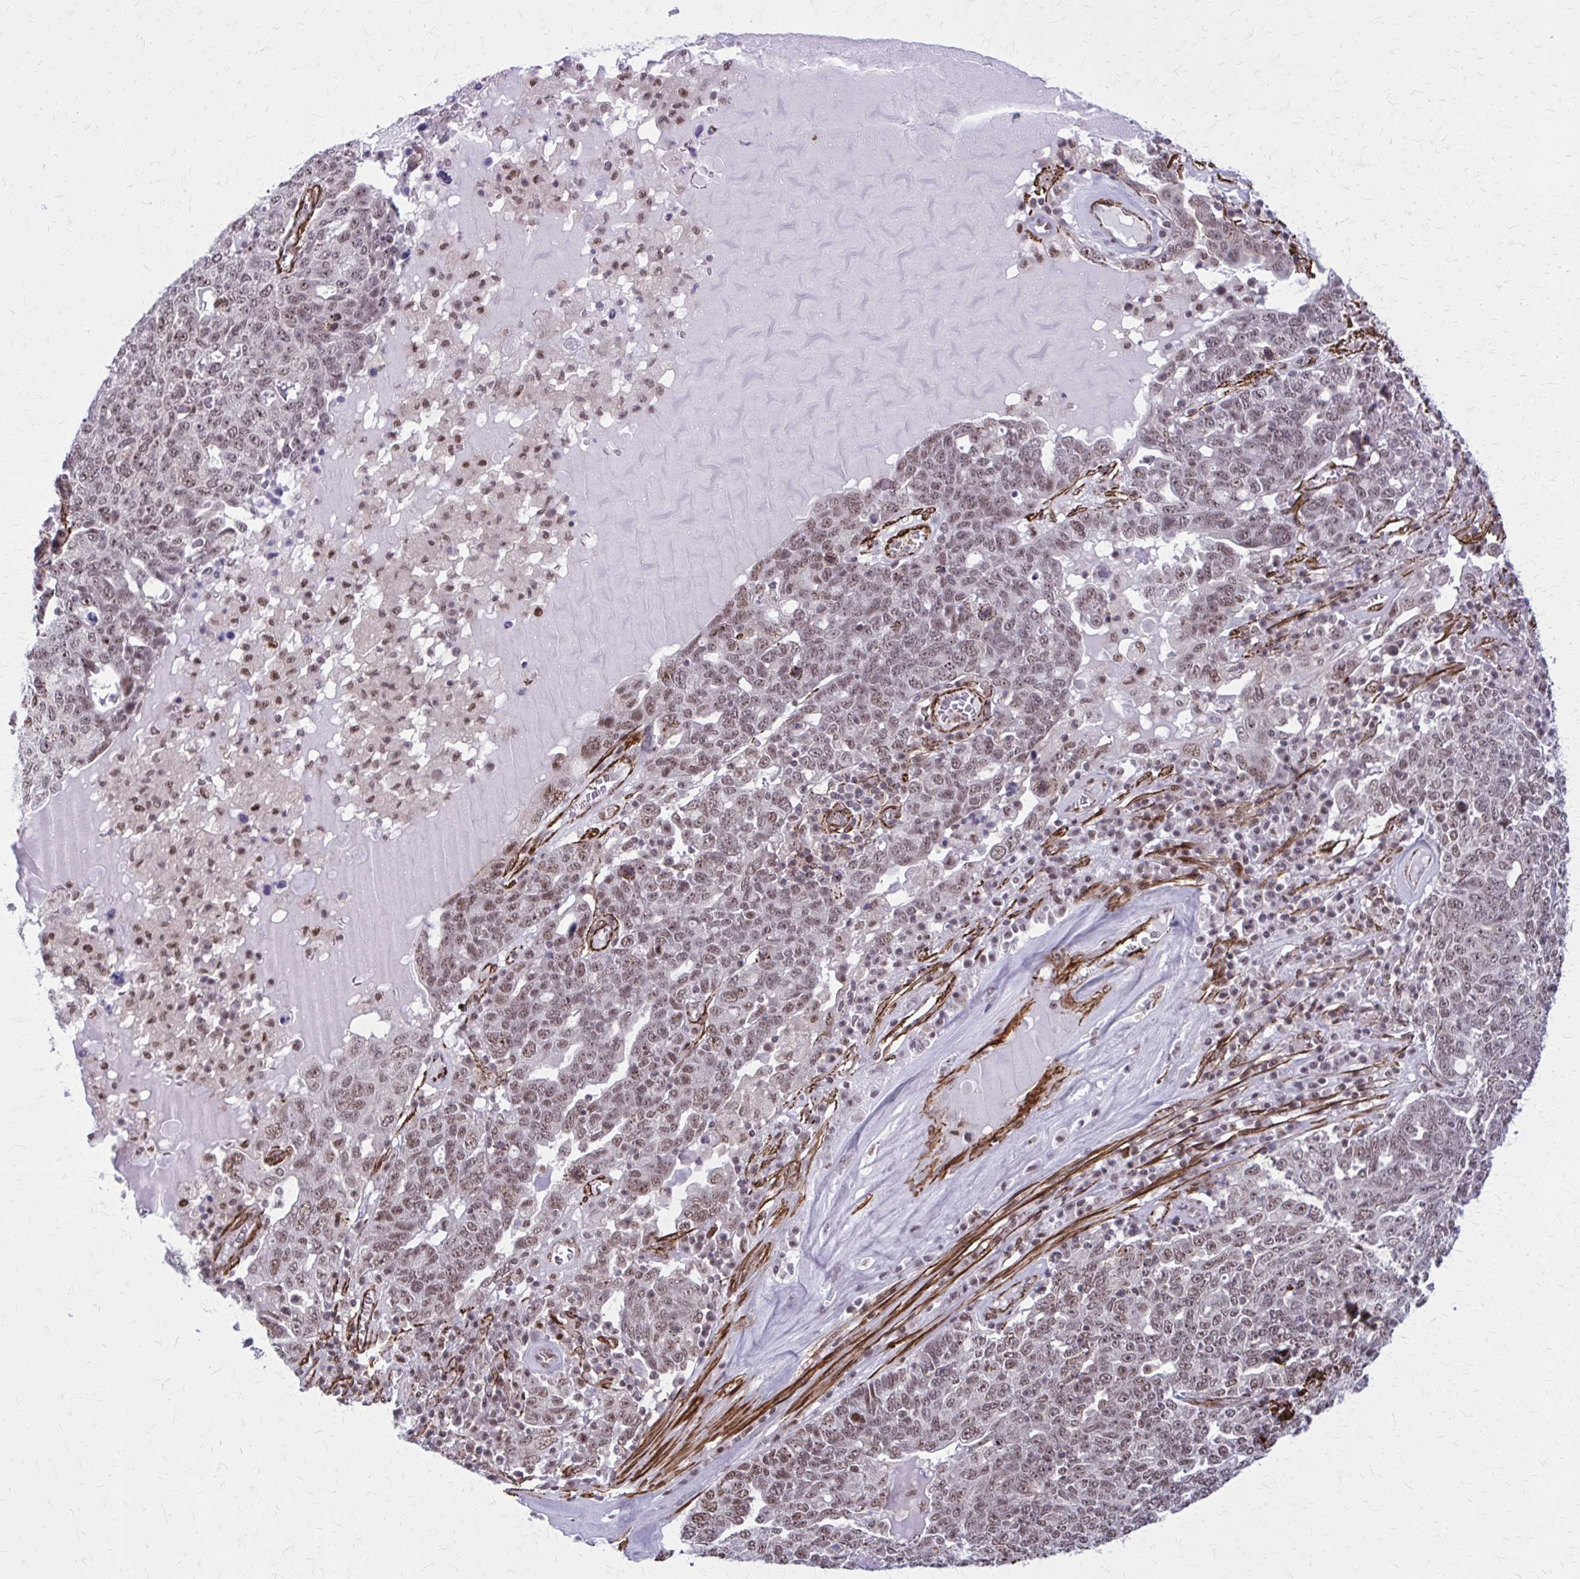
{"staining": {"intensity": "moderate", "quantity": ">75%", "location": "nuclear"}, "tissue": "ovarian cancer", "cell_type": "Tumor cells", "image_type": "cancer", "snomed": [{"axis": "morphology", "description": "Carcinoma, endometroid"}, {"axis": "topography", "description": "Ovary"}], "caption": "About >75% of tumor cells in human ovarian cancer display moderate nuclear protein positivity as visualized by brown immunohistochemical staining.", "gene": "NRBF2", "patient": {"sex": "female", "age": 62}}